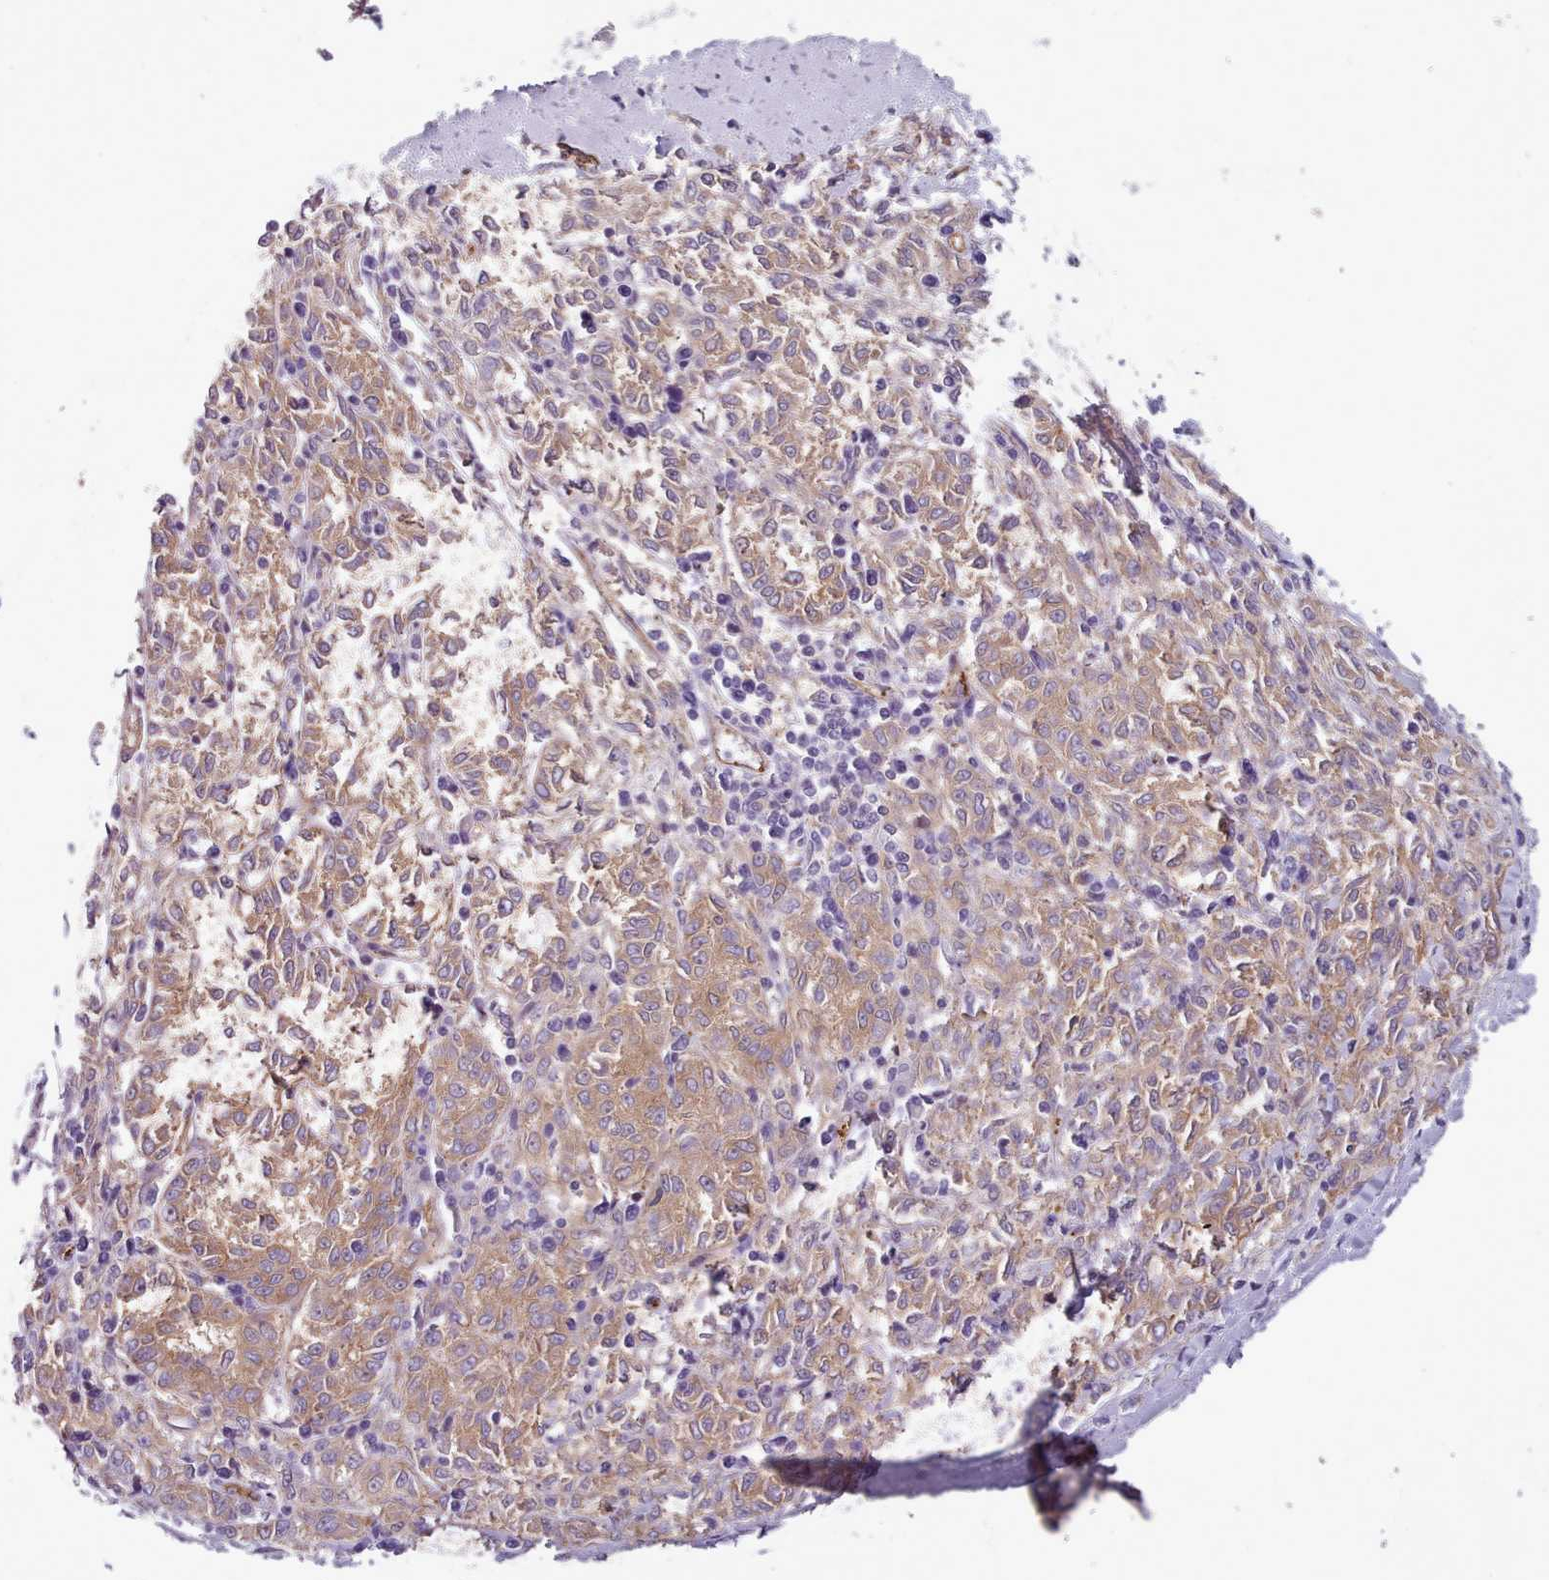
{"staining": {"intensity": "moderate", "quantity": "<25%", "location": "cytoplasmic/membranous"}, "tissue": "melanoma", "cell_type": "Tumor cells", "image_type": "cancer", "snomed": [{"axis": "morphology", "description": "Malignant melanoma, NOS"}, {"axis": "topography", "description": "Skin"}], "caption": "Protein positivity by IHC reveals moderate cytoplasmic/membranous positivity in about <25% of tumor cells in melanoma.", "gene": "CD300LF", "patient": {"sex": "female", "age": 72}}